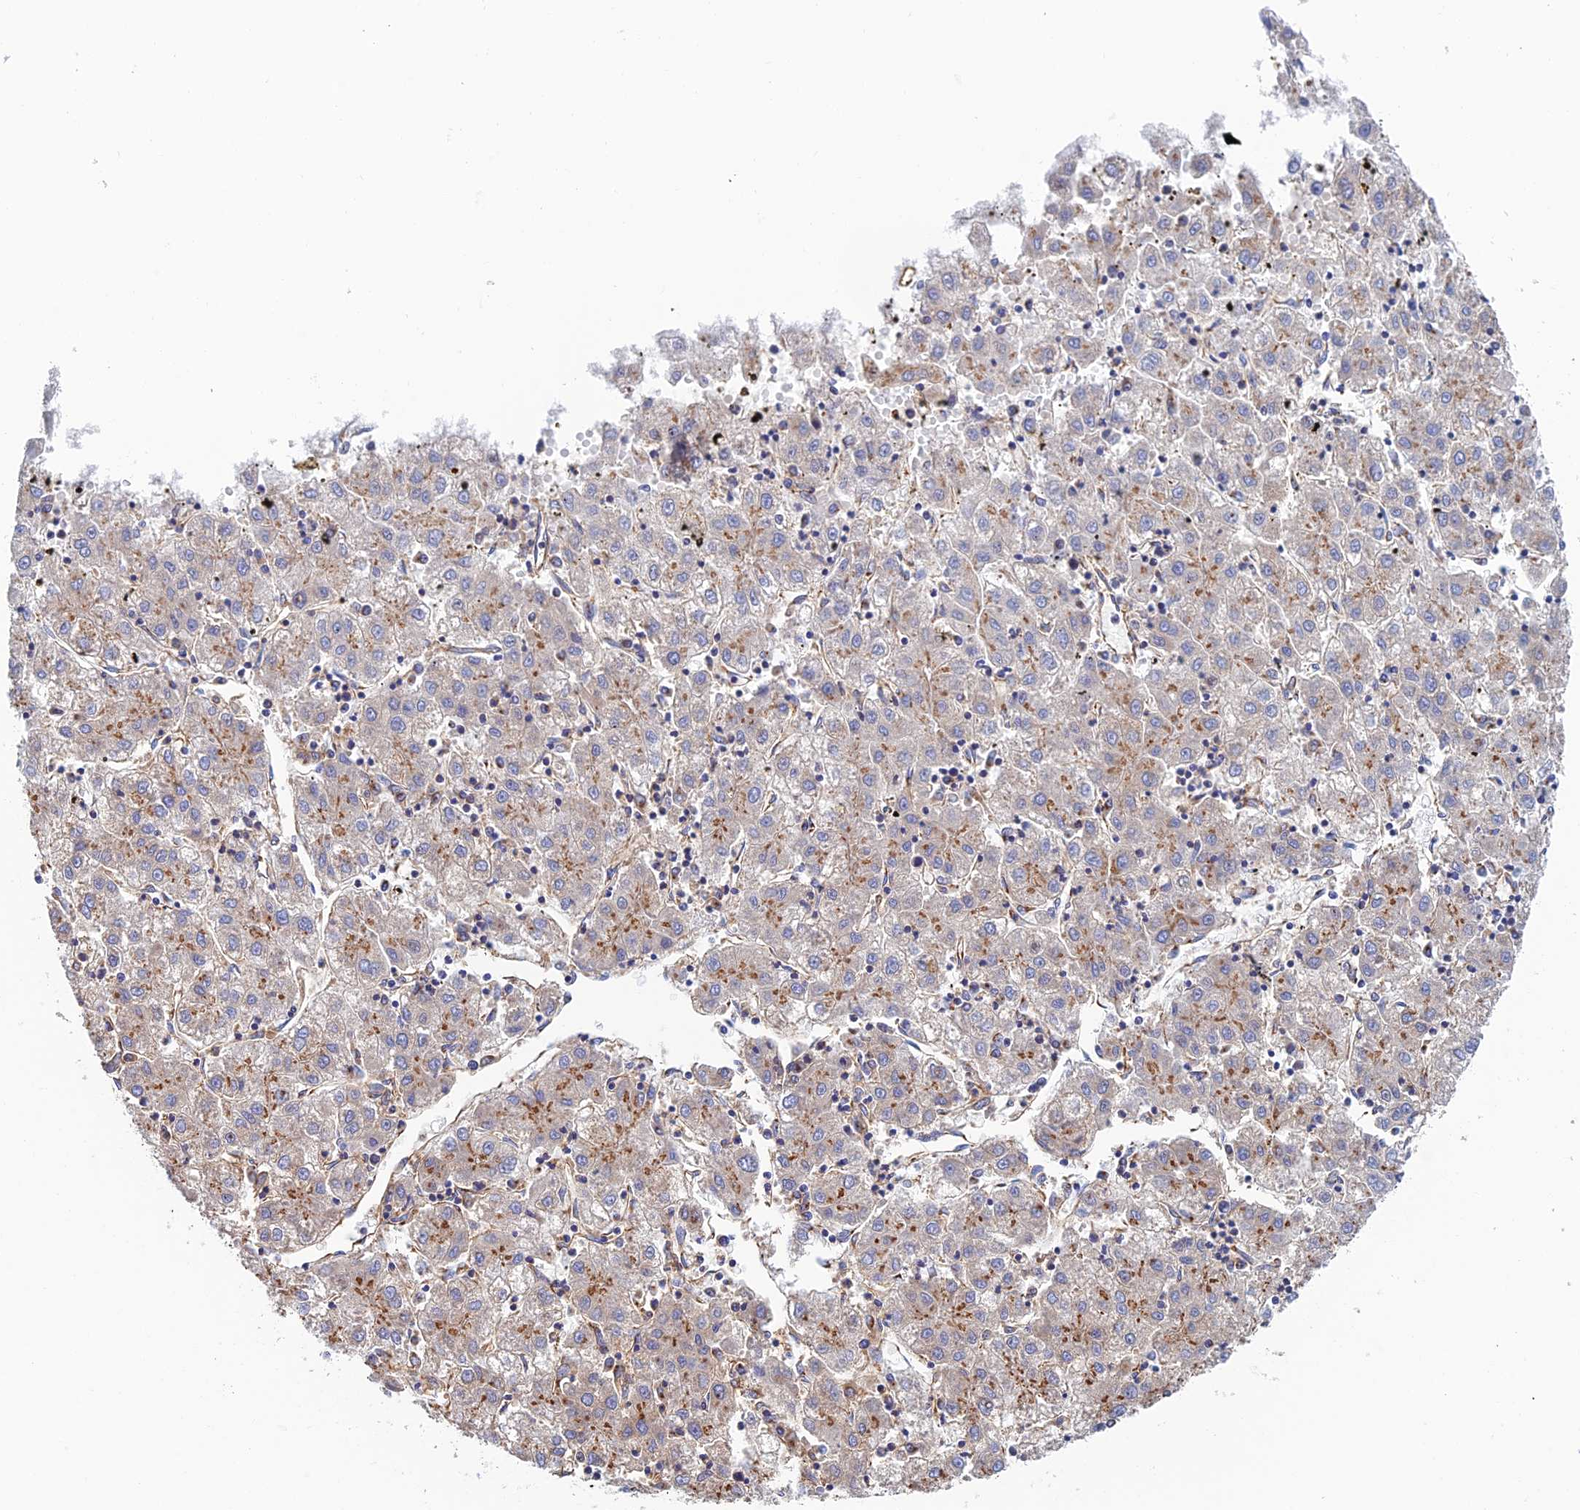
{"staining": {"intensity": "weak", "quantity": "<25%", "location": "cytoplasmic/membranous"}, "tissue": "liver cancer", "cell_type": "Tumor cells", "image_type": "cancer", "snomed": [{"axis": "morphology", "description": "Carcinoma, Hepatocellular, NOS"}, {"axis": "topography", "description": "Liver"}], "caption": "Immunohistochemistry (IHC) micrograph of hepatocellular carcinoma (liver) stained for a protein (brown), which reveals no staining in tumor cells.", "gene": "DCTN2", "patient": {"sex": "male", "age": 72}}